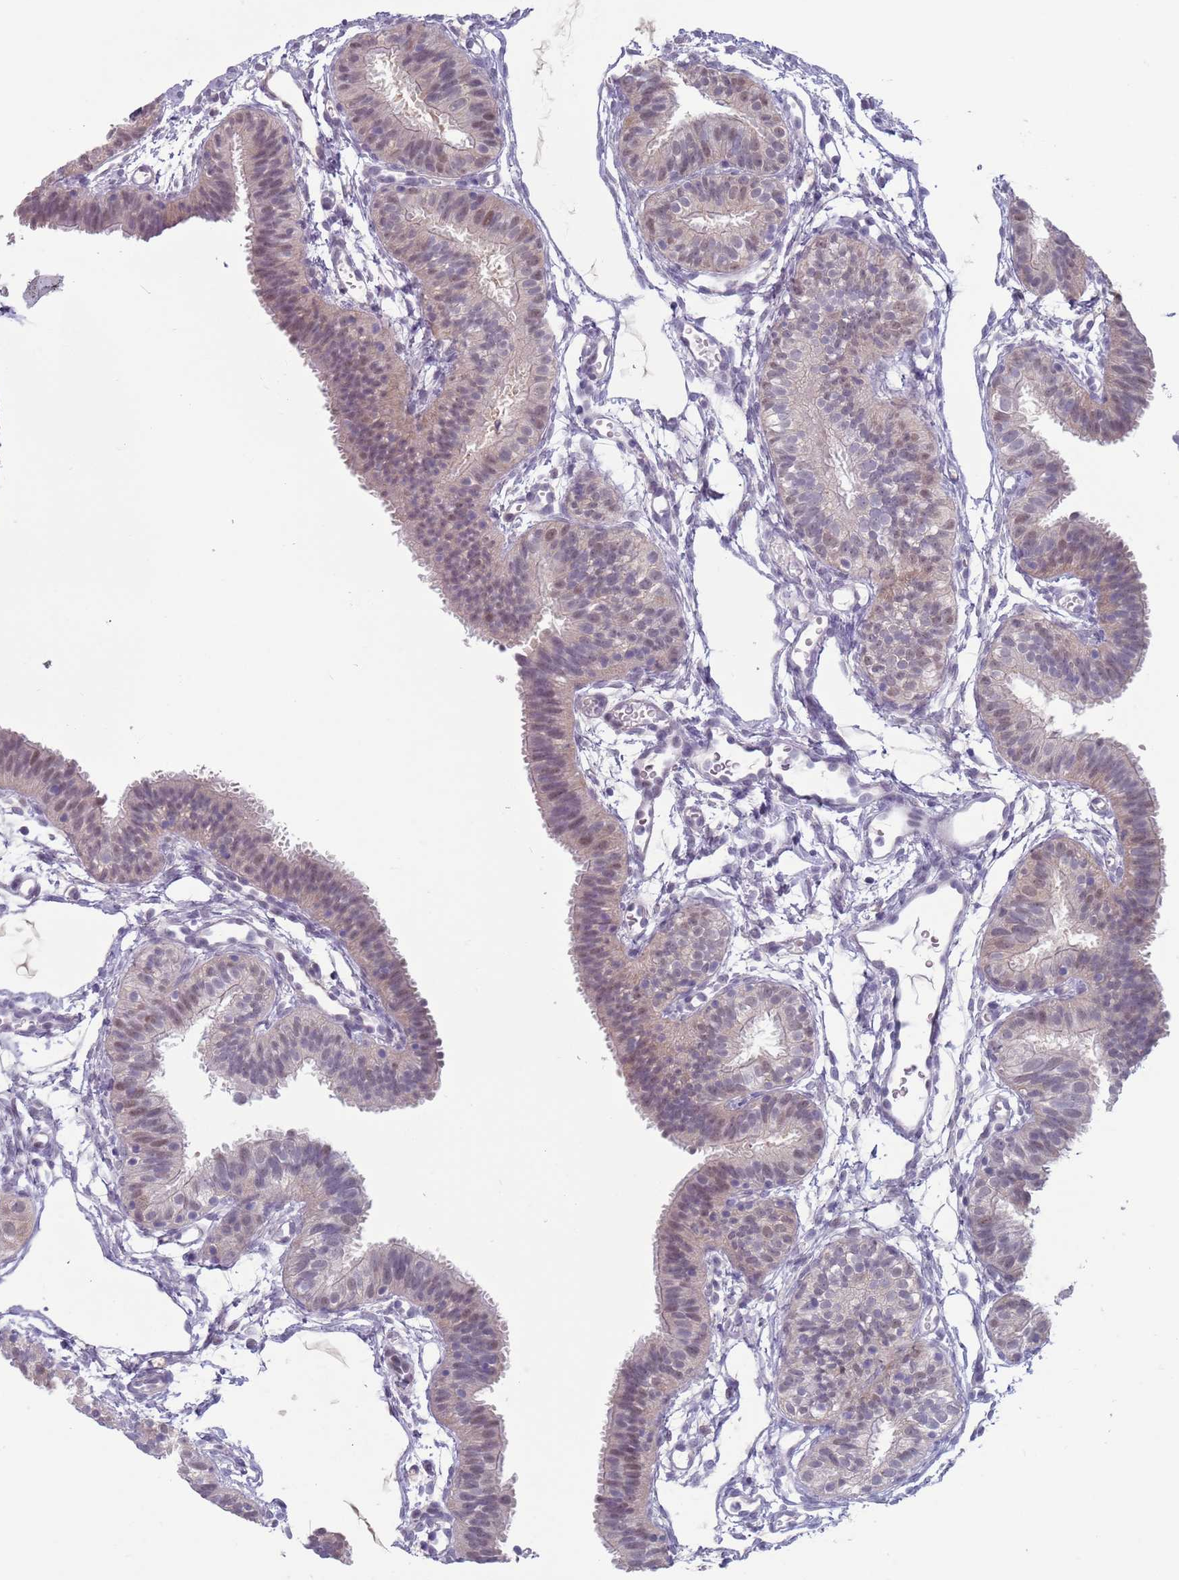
{"staining": {"intensity": "strong", "quantity": "25%-75%", "location": "cytoplasmic/membranous"}, "tissue": "fallopian tube", "cell_type": "Glandular cells", "image_type": "normal", "snomed": [{"axis": "morphology", "description": "Normal tissue, NOS"}, {"axis": "topography", "description": "Fallopian tube"}], "caption": "Immunohistochemistry histopathology image of normal fallopian tube stained for a protein (brown), which shows high levels of strong cytoplasmic/membranous staining in approximately 25%-75% of glandular cells.", "gene": "CLNS1A", "patient": {"sex": "female", "age": 35}}